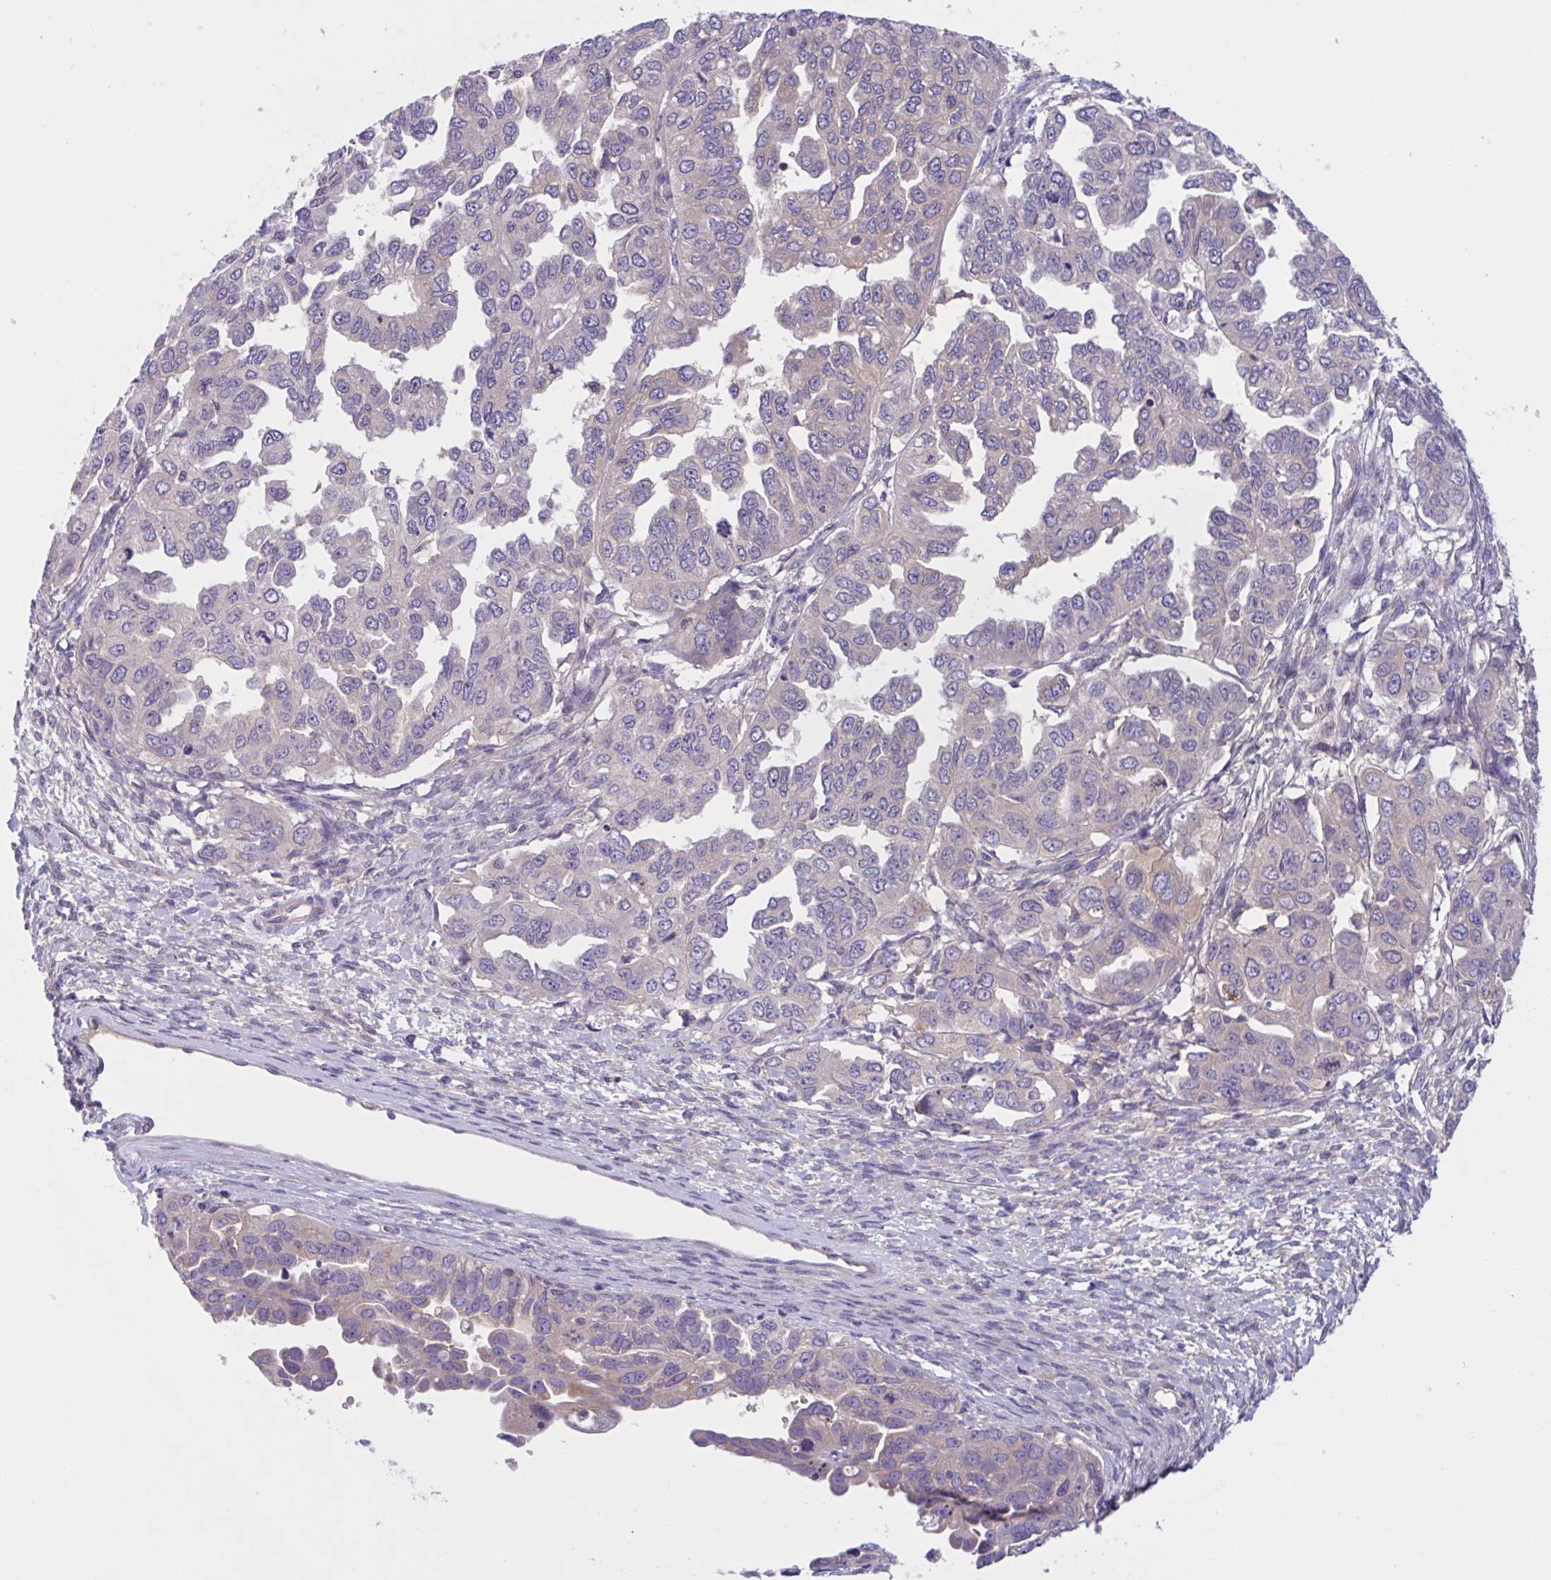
{"staining": {"intensity": "negative", "quantity": "none", "location": "none"}, "tissue": "ovarian cancer", "cell_type": "Tumor cells", "image_type": "cancer", "snomed": [{"axis": "morphology", "description": "Cystadenocarcinoma, serous, NOS"}, {"axis": "topography", "description": "Ovary"}], "caption": "The immunohistochemistry (IHC) histopathology image has no significant staining in tumor cells of serous cystadenocarcinoma (ovarian) tissue. (Brightfield microscopy of DAB immunohistochemistry (IHC) at high magnification).", "gene": "WNT9B", "patient": {"sex": "female", "age": 53}}